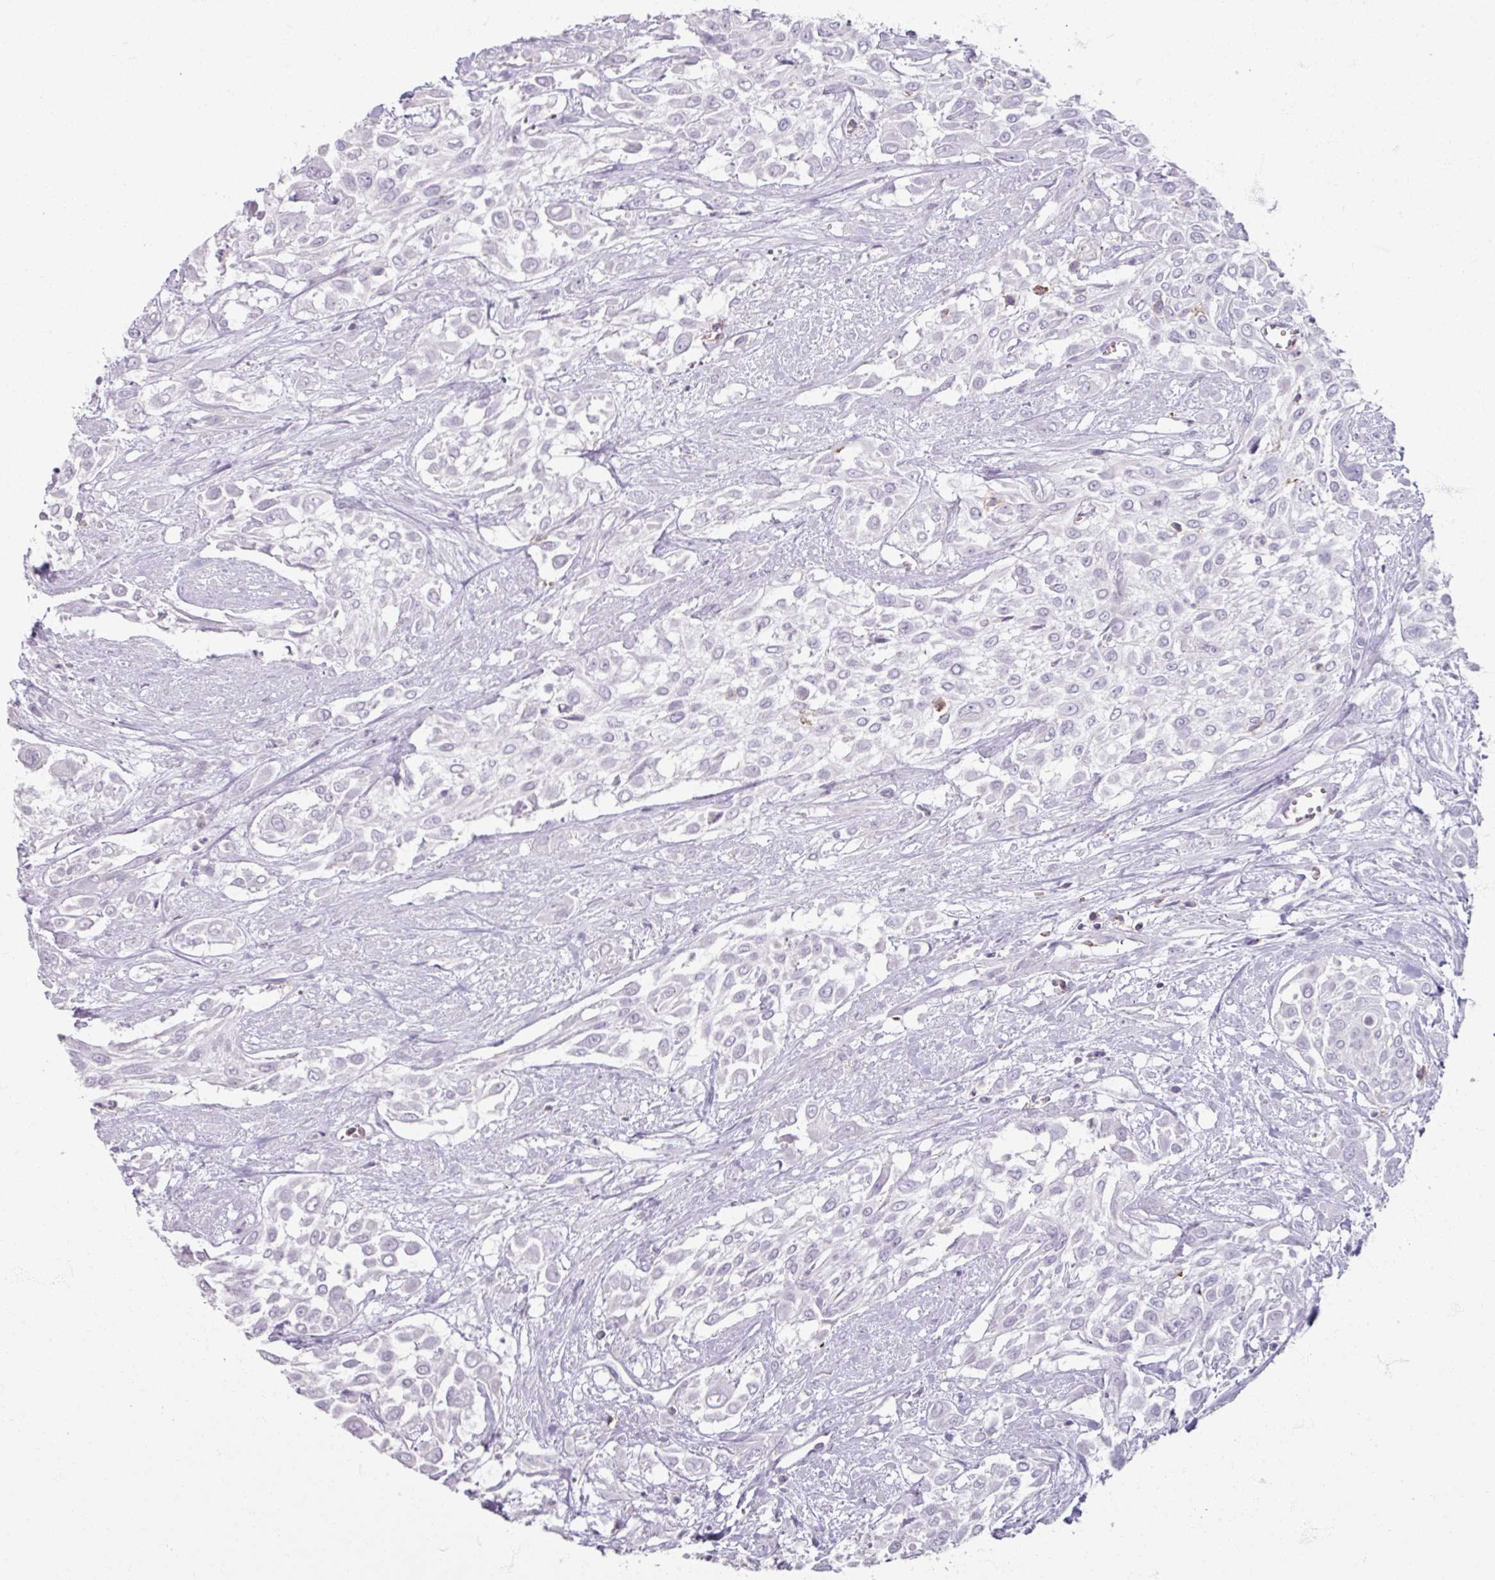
{"staining": {"intensity": "negative", "quantity": "none", "location": "none"}, "tissue": "urothelial cancer", "cell_type": "Tumor cells", "image_type": "cancer", "snomed": [{"axis": "morphology", "description": "Urothelial carcinoma, High grade"}, {"axis": "topography", "description": "Urinary bladder"}], "caption": "DAB immunohistochemical staining of human urothelial cancer demonstrates no significant positivity in tumor cells.", "gene": "PTPRC", "patient": {"sex": "male", "age": 57}}